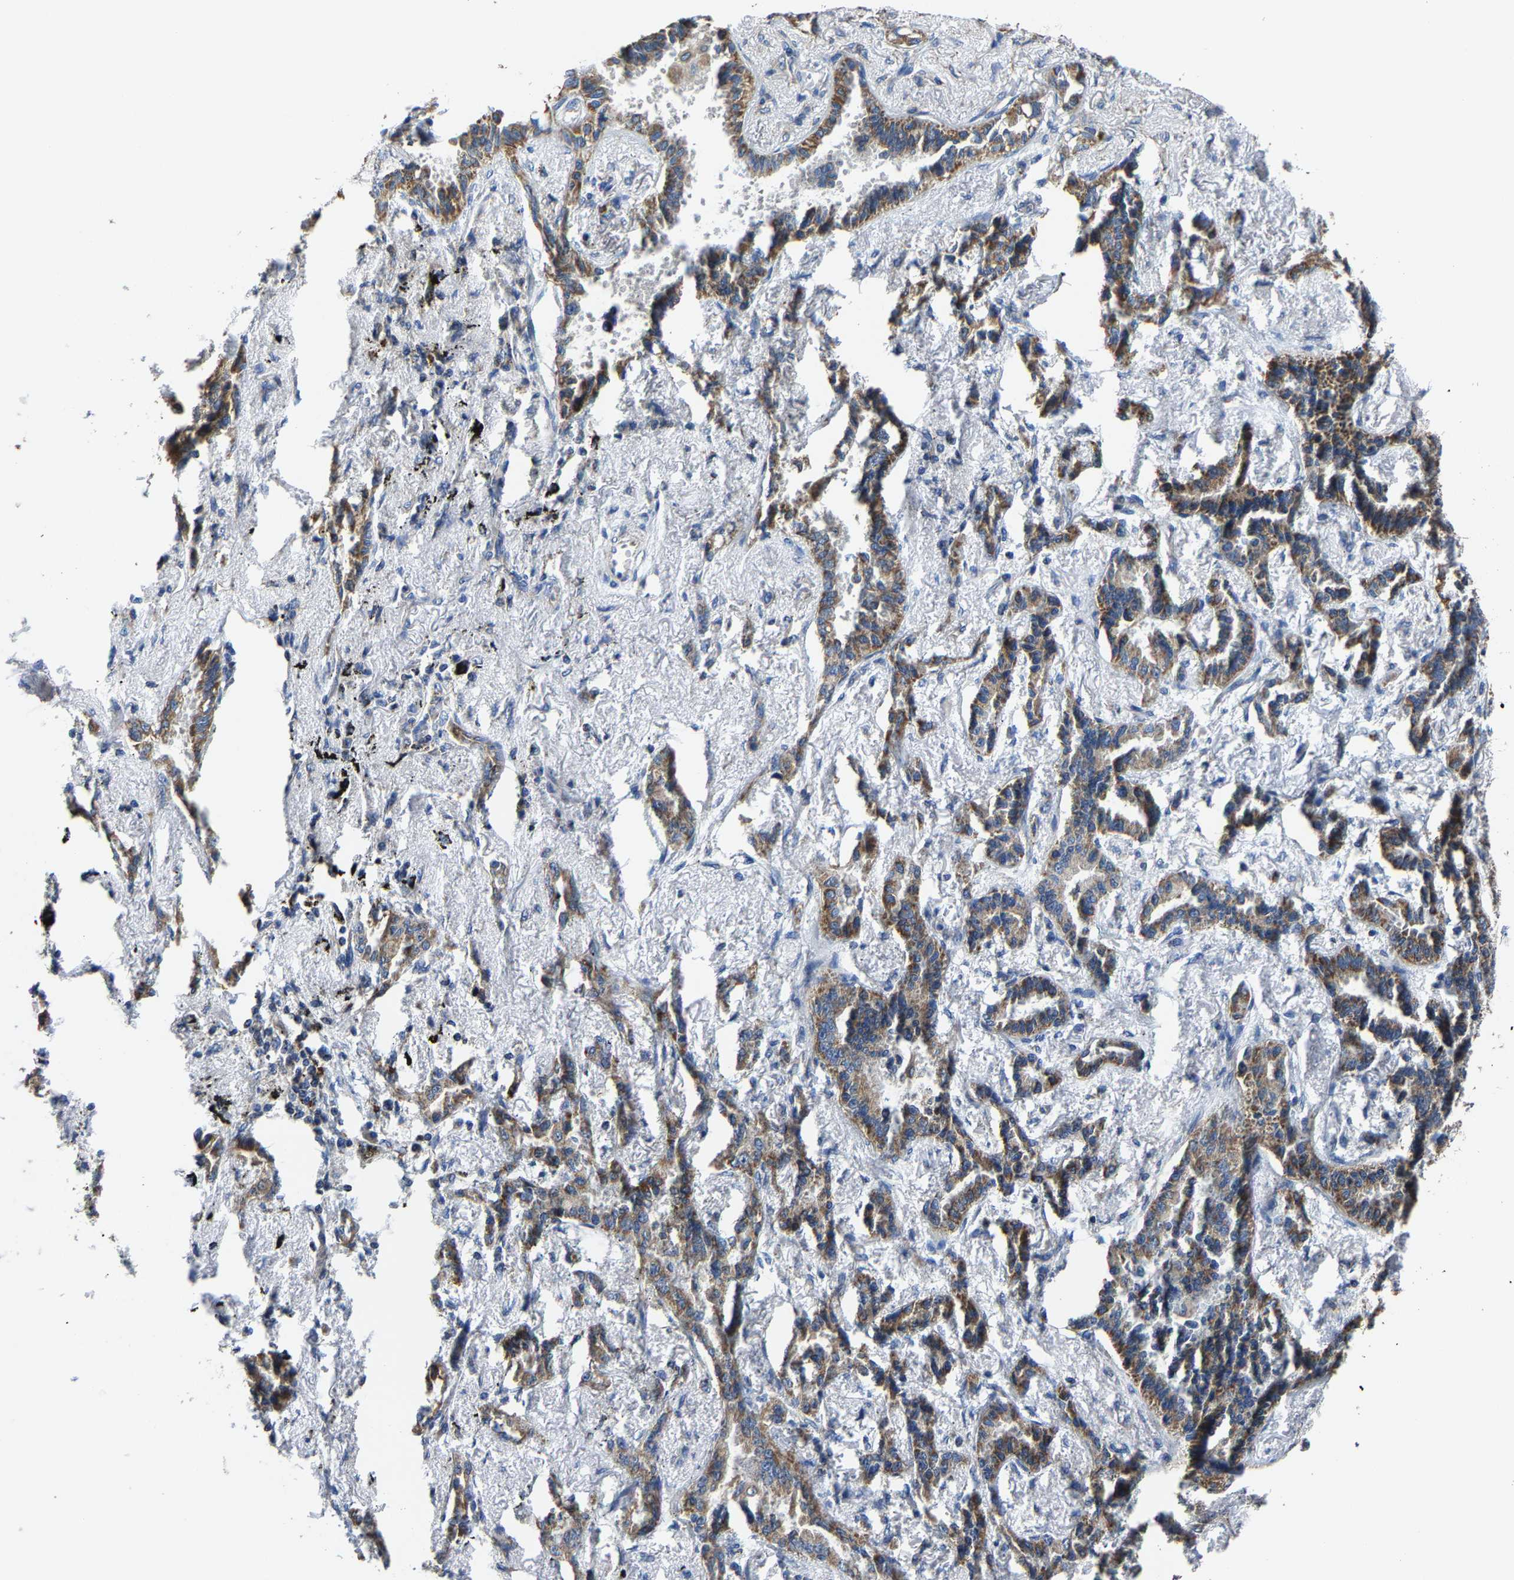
{"staining": {"intensity": "moderate", "quantity": ">75%", "location": "cytoplasmic/membranous"}, "tissue": "lung cancer", "cell_type": "Tumor cells", "image_type": "cancer", "snomed": [{"axis": "morphology", "description": "Adenocarcinoma, NOS"}, {"axis": "topography", "description": "Lung"}], "caption": "Human adenocarcinoma (lung) stained with a brown dye shows moderate cytoplasmic/membranous positive expression in approximately >75% of tumor cells.", "gene": "AGK", "patient": {"sex": "male", "age": 59}}